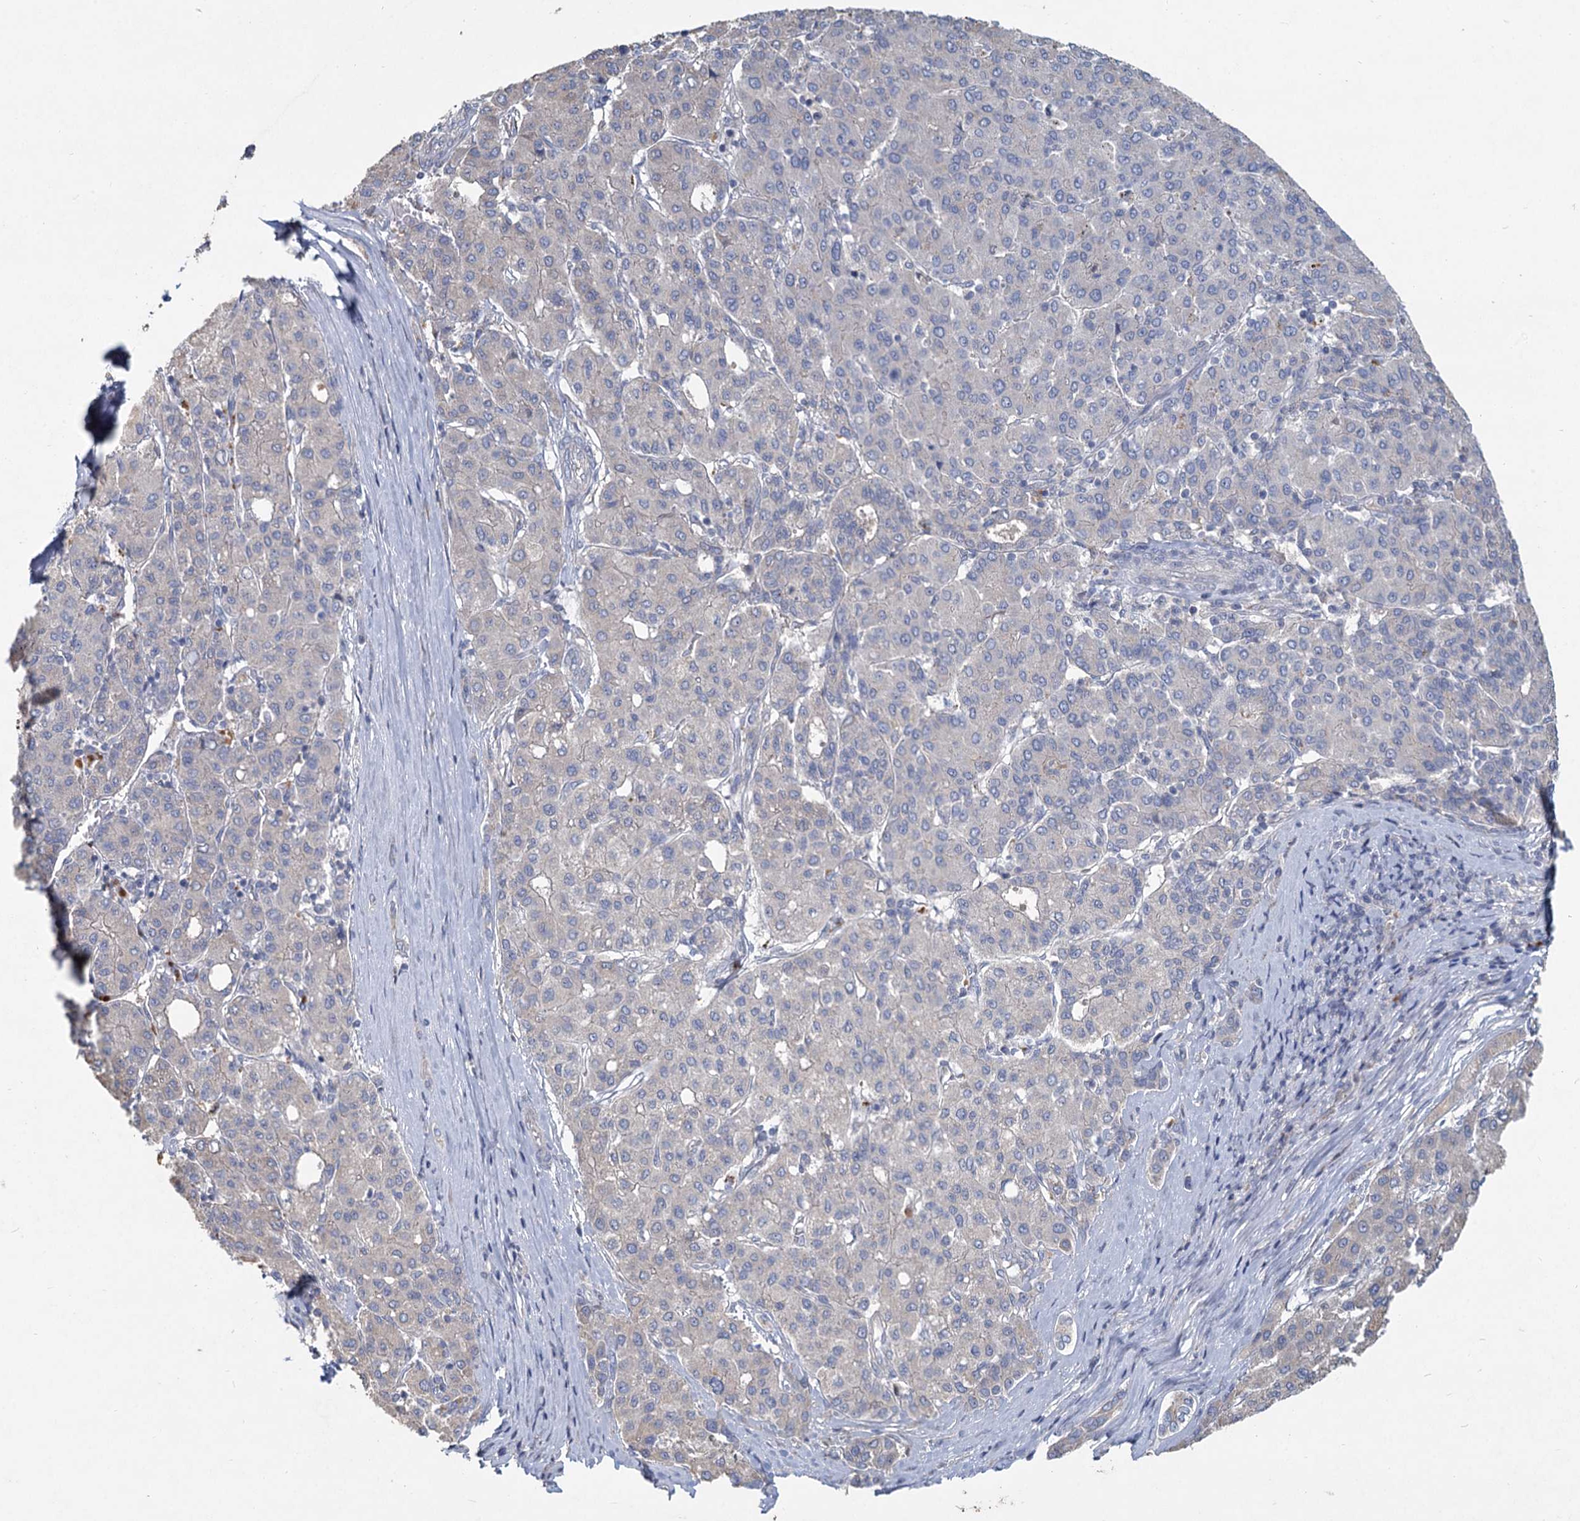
{"staining": {"intensity": "negative", "quantity": "none", "location": "none"}, "tissue": "liver cancer", "cell_type": "Tumor cells", "image_type": "cancer", "snomed": [{"axis": "morphology", "description": "Carcinoma, Hepatocellular, NOS"}, {"axis": "topography", "description": "Liver"}], "caption": "High magnification brightfield microscopy of liver hepatocellular carcinoma stained with DAB (brown) and counterstained with hematoxylin (blue): tumor cells show no significant expression.", "gene": "HES2", "patient": {"sex": "male", "age": 65}}